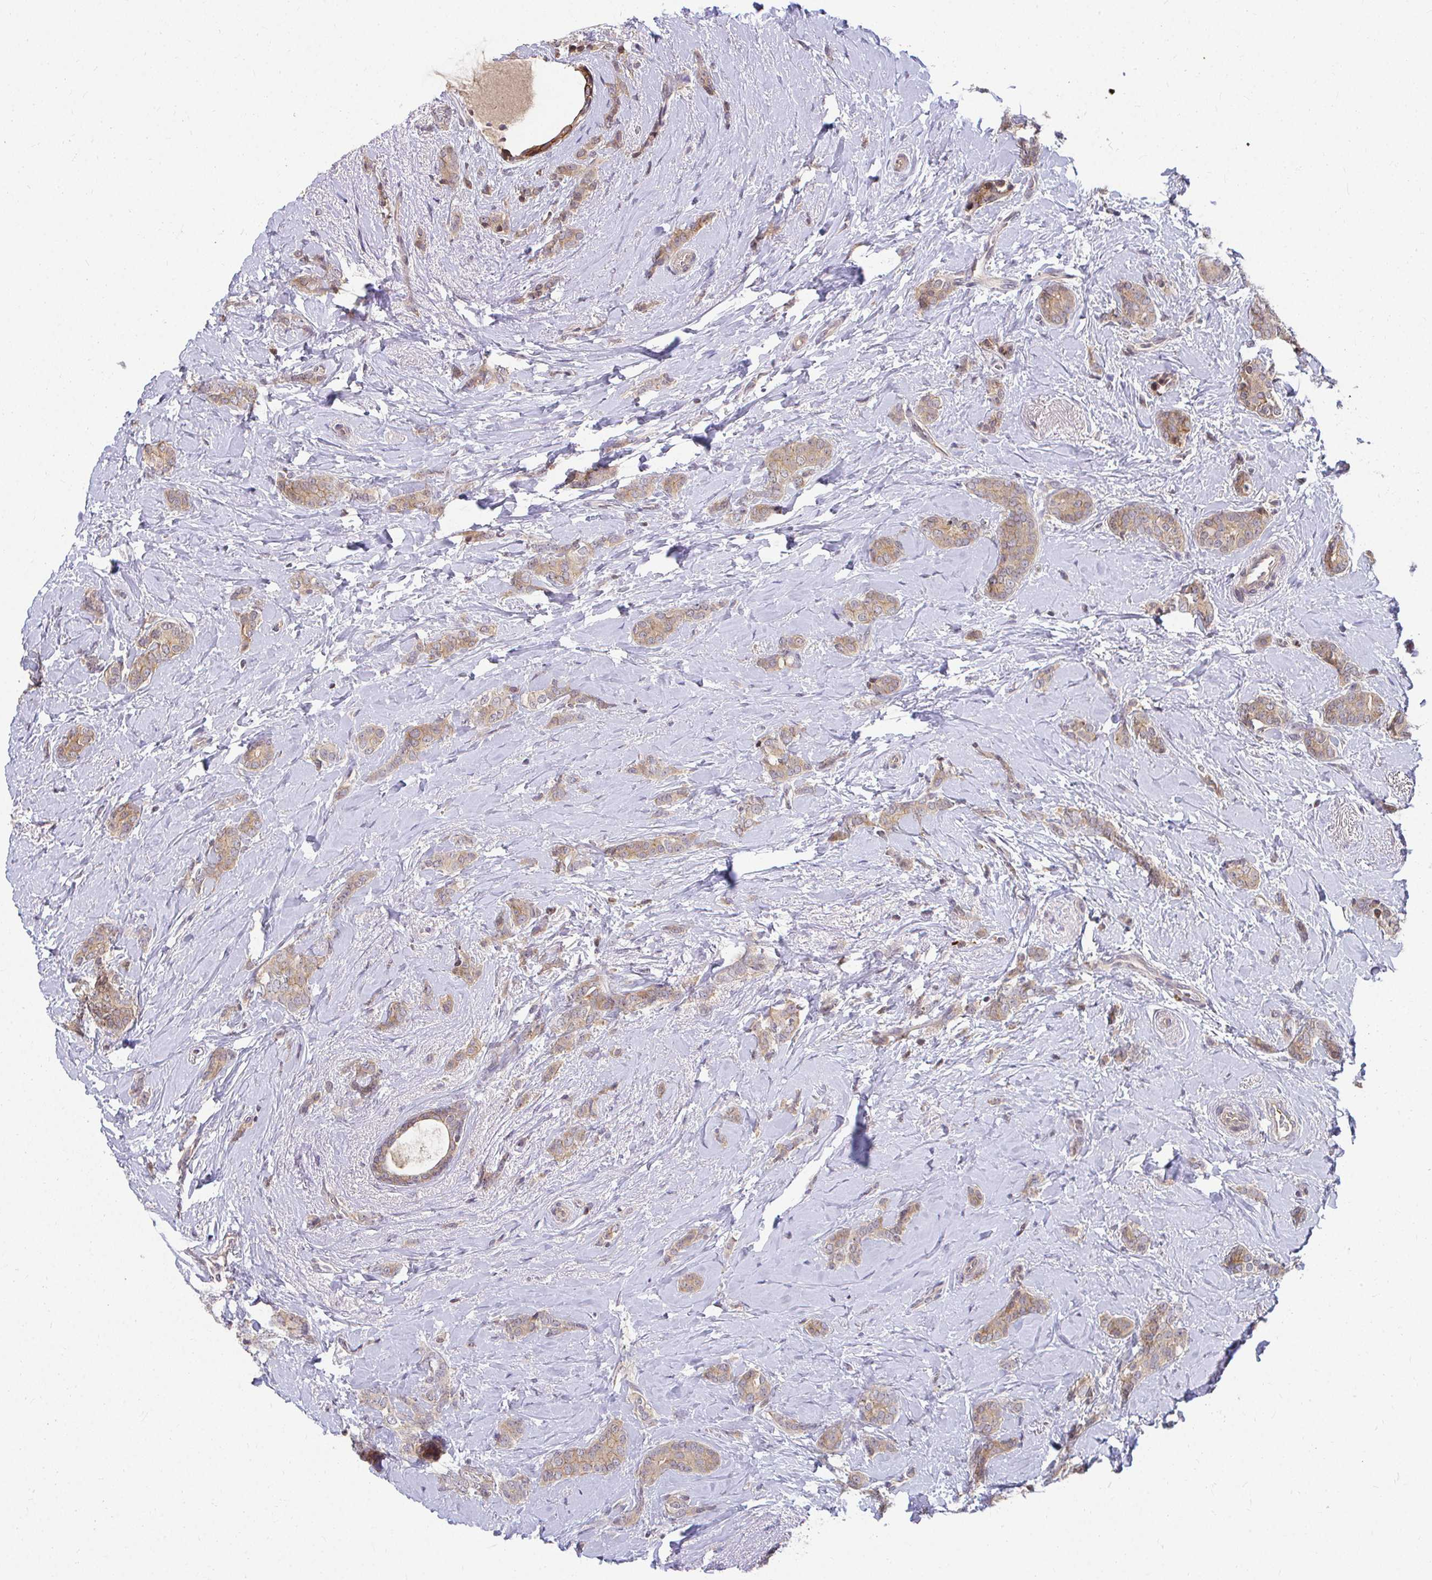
{"staining": {"intensity": "weak", "quantity": ">75%", "location": "cytoplasmic/membranous"}, "tissue": "breast cancer", "cell_type": "Tumor cells", "image_type": "cancer", "snomed": [{"axis": "morphology", "description": "Normal tissue, NOS"}, {"axis": "morphology", "description": "Duct carcinoma"}, {"axis": "topography", "description": "Breast"}], "caption": "Protein expression analysis of breast cancer (invasive ductal carcinoma) displays weak cytoplasmic/membranous positivity in approximately >75% of tumor cells.", "gene": "ANK3", "patient": {"sex": "female", "age": 77}}